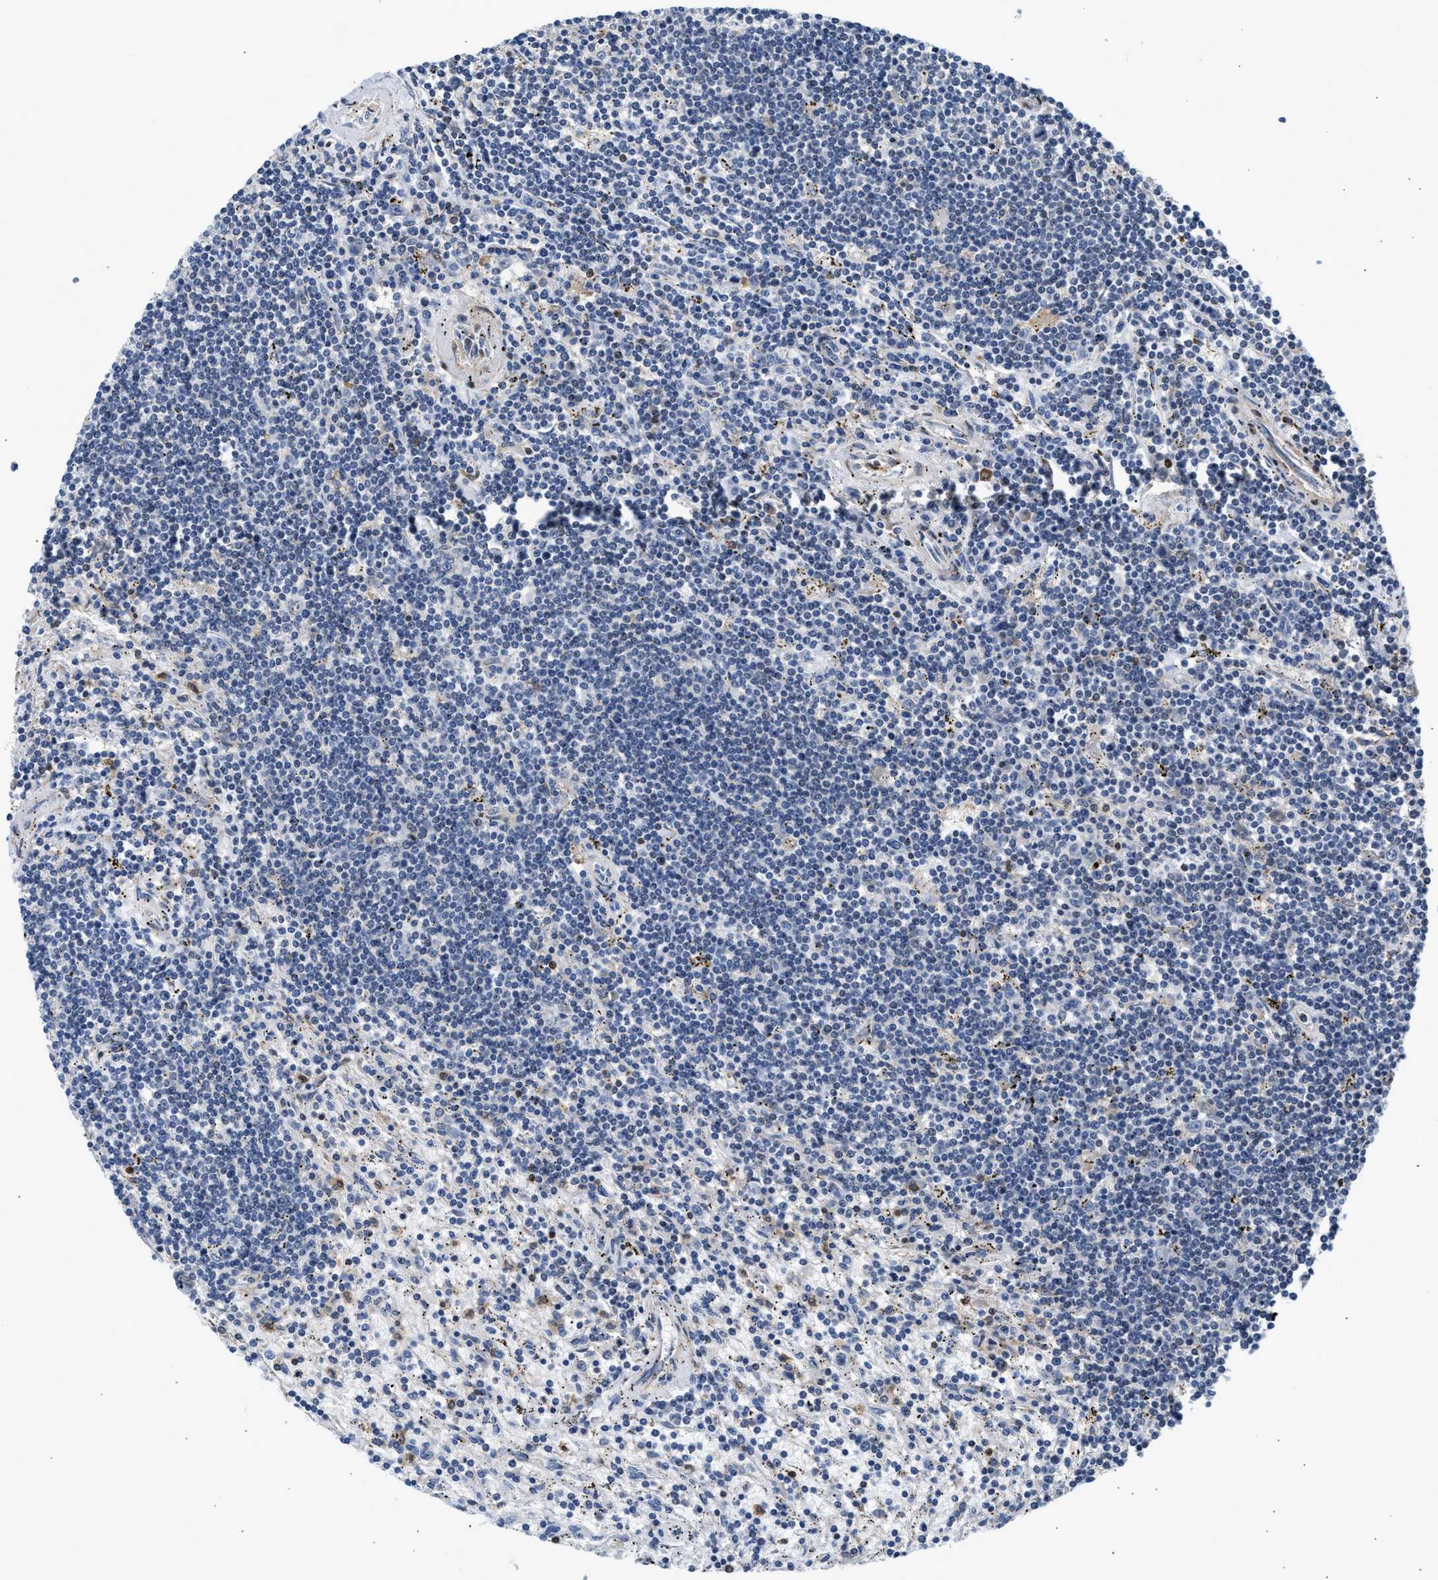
{"staining": {"intensity": "negative", "quantity": "none", "location": "none"}, "tissue": "lymphoma", "cell_type": "Tumor cells", "image_type": "cancer", "snomed": [{"axis": "morphology", "description": "Malignant lymphoma, non-Hodgkin's type, Low grade"}, {"axis": "topography", "description": "Spleen"}], "caption": "Immunohistochemistry (IHC) micrograph of low-grade malignant lymphoma, non-Hodgkin's type stained for a protein (brown), which reveals no staining in tumor cells.", "gene": "SLIT2", "patient": {"sex": "male", "age": 76}}